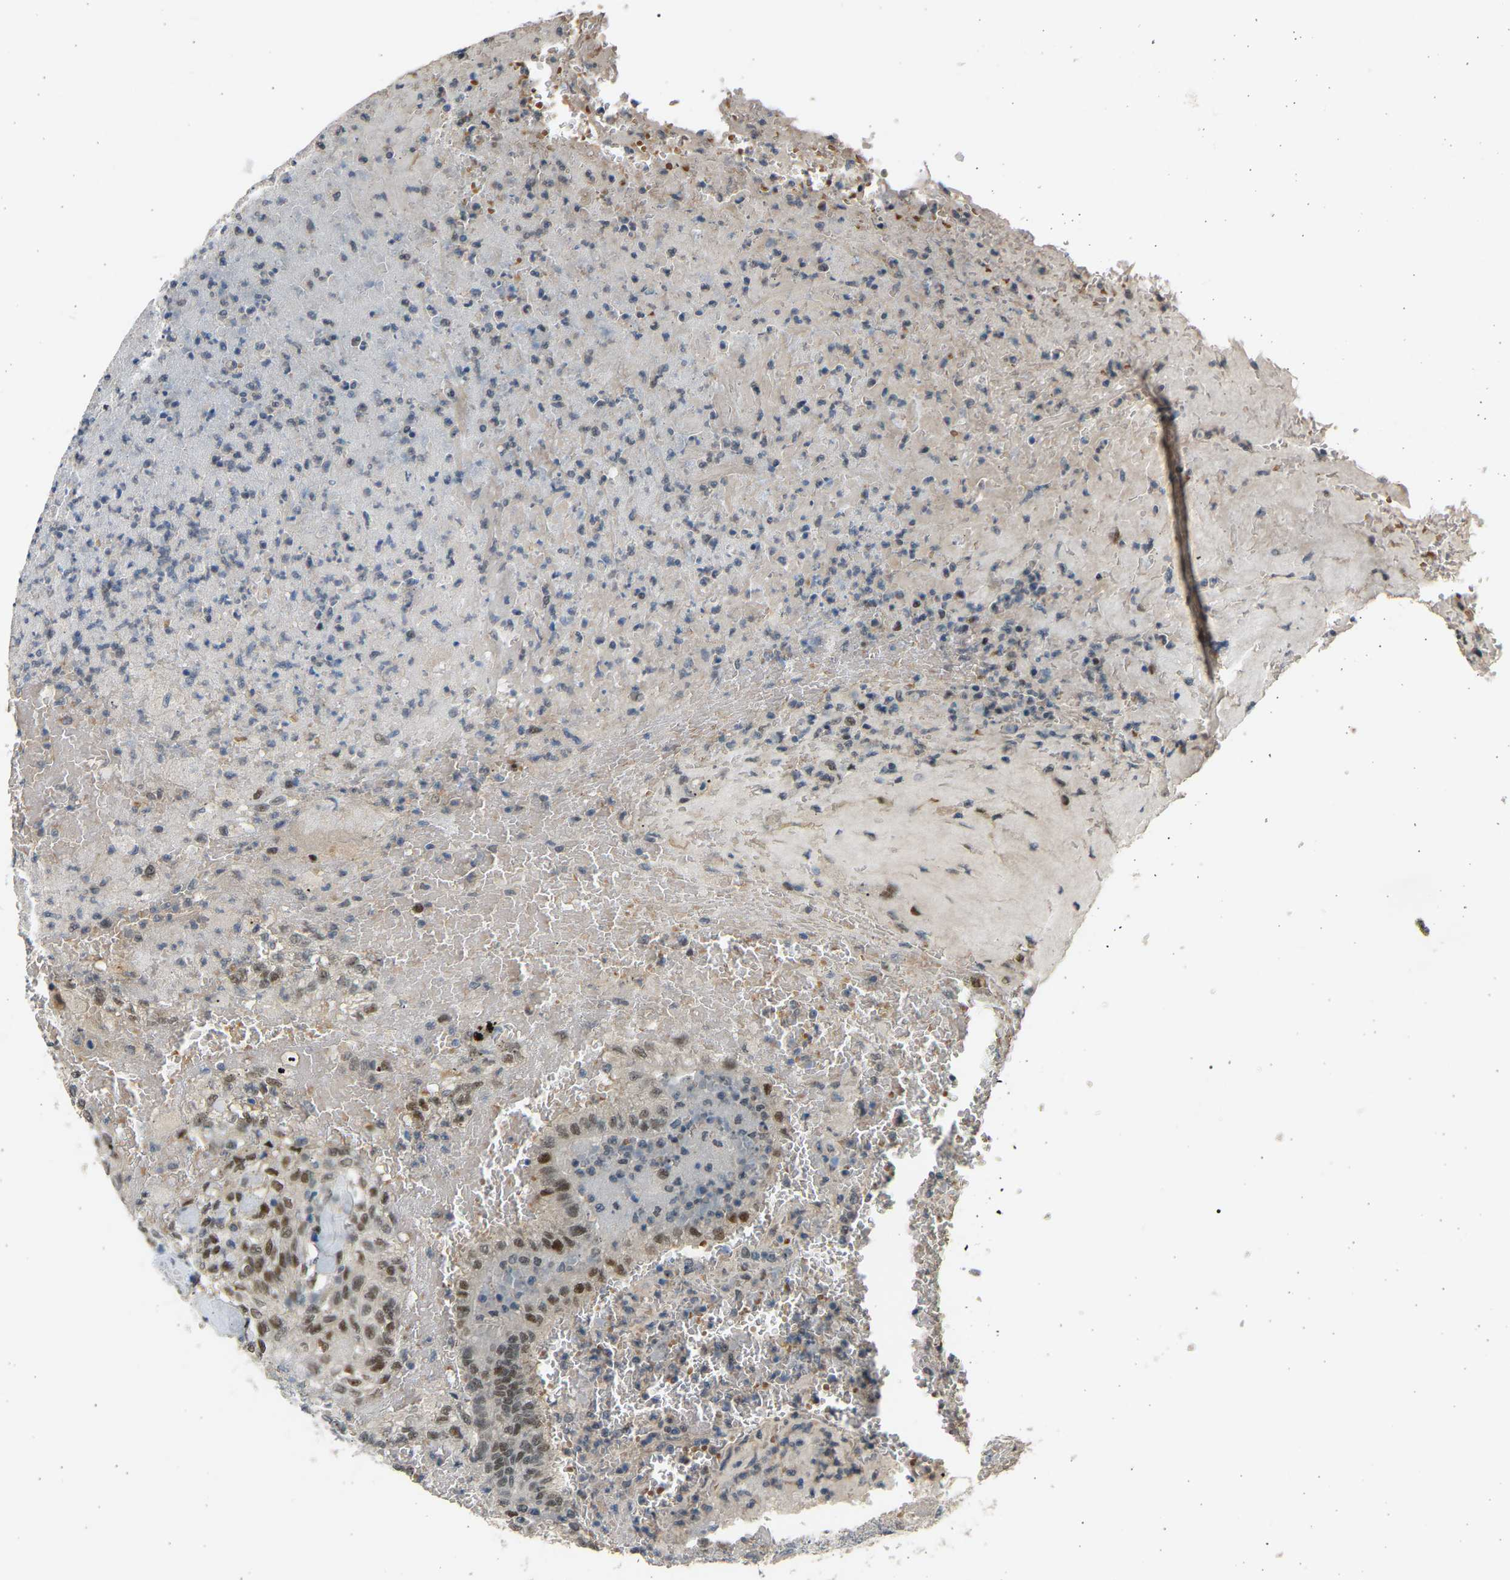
{"staining": {"intensity": "moderate", "quantity": "<25%", "location": "nuclear"}, "tissue": "renal cancer", "cell_type": "Tumor cells", "image_type": "cancer", "snomed": [{"axis": "morphology", "description": "Inflammation, NOS"}, {"axis": "morphology", "description": "Adenocarcinoma, NOS"}, {"axis": "topography", "description": "Kidney"}], "caption": "Brown immunohistochemical staining in human renal cancer reveals moderate nuclear expression in approximately <25% of tumor cells.", "gene": "BIRC2", "patient": {"sex": "male", "age": 68}}